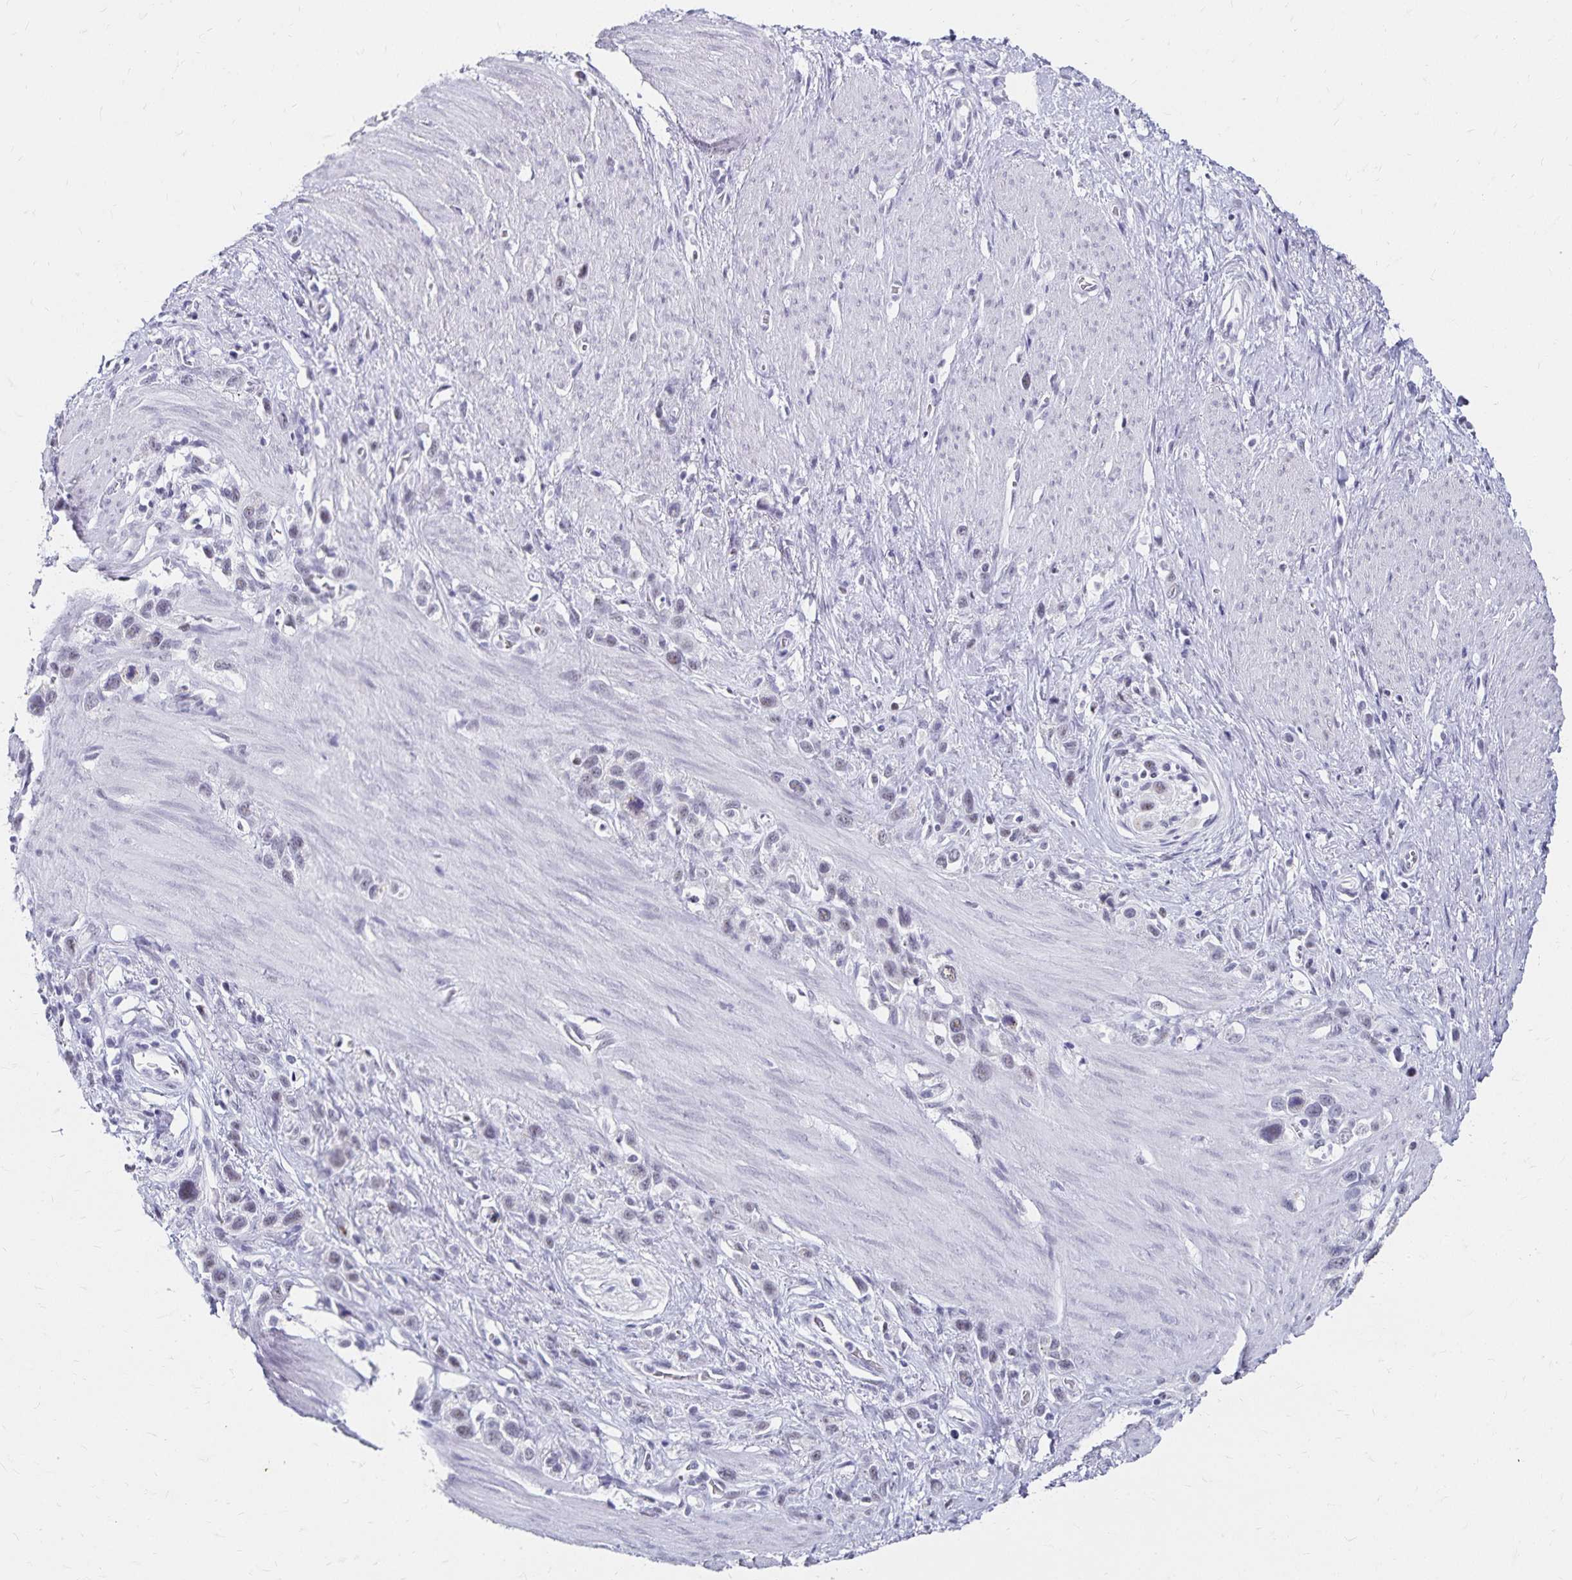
{"staining": {"intensity": "negative", "quantity": "none", "location": "none"}, "tissue": "stomach cancer", "cell_type": "Tumor cells", "image_type": "cancer", "snomed": [{"axis": "morphology", "description": "Adenocarcinoma, NOS"}, {"axis": "topography", "description": "Stomach"}], "caption": "Immunohistochemical staining of human stomach adenocarcinoma demonstrates no significant staining in tumor cells. (DAB immunohistochemistry (IHC), high magnification).", "gene": "C20orf85", "patient": {"sex": "female", "age": 65}}